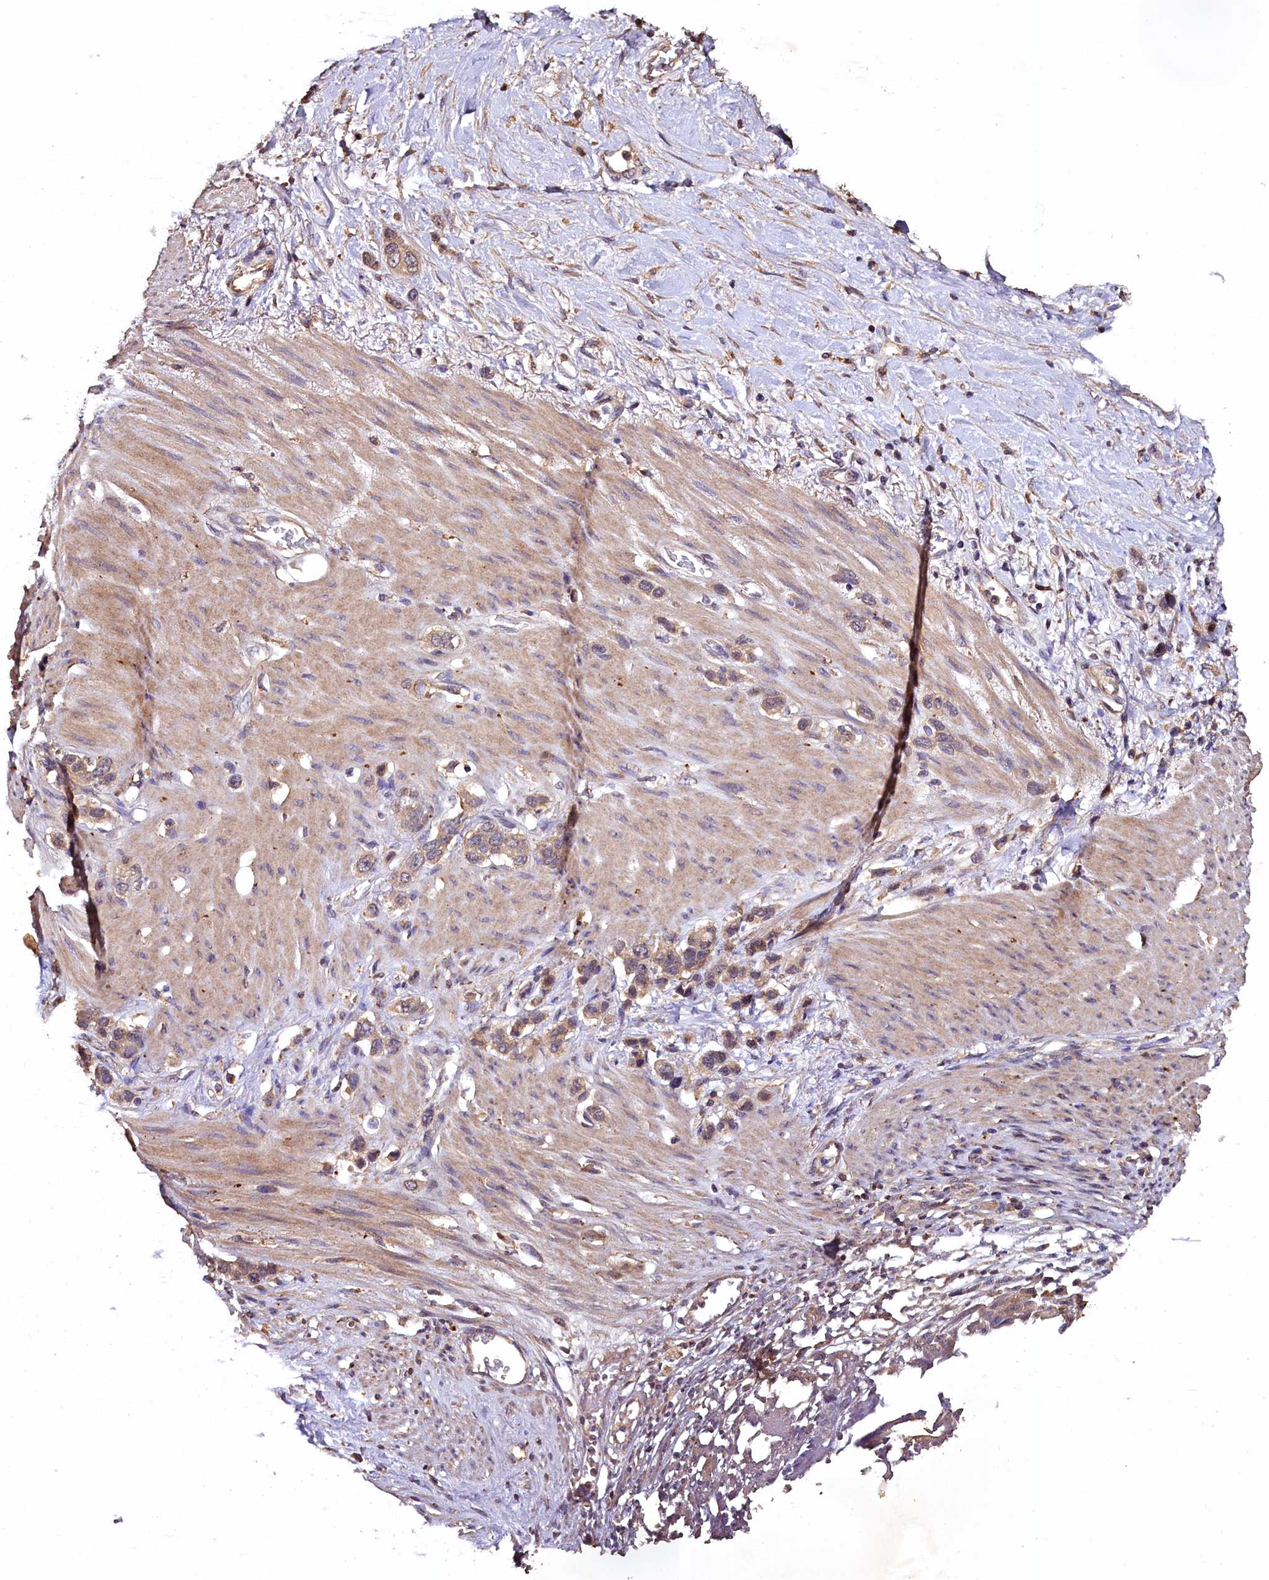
{"staining": {"intensity": "moderate", "quantity": ">75%", "location": "cytoplasmic/membranous"}, "tissue": "stomach cancer", "cell_type": "Tumor cells", "image_type": "cancer", "snomed": [{"axis": "morphology", "description": "Adenocarcinoma, NOS"}, {"axis": "morphology", "description": "Adenocarcinoma, High grade"}, {"axis": "topography", "description": "Stomach, upper"}, {"axis": "topography", "description": "Stomach, lower"}], "caption": "High-magnification brightfield microscopy of stomach cancer stained with DAB (brown) and counterstained with hematoxylin (blue). tumor cells exhibit moderate cytoplasmic/membranous staining is present in about>75% of cells.", "gene": "PLXNB1", "patient": {"sex": "female", "age": 65}}